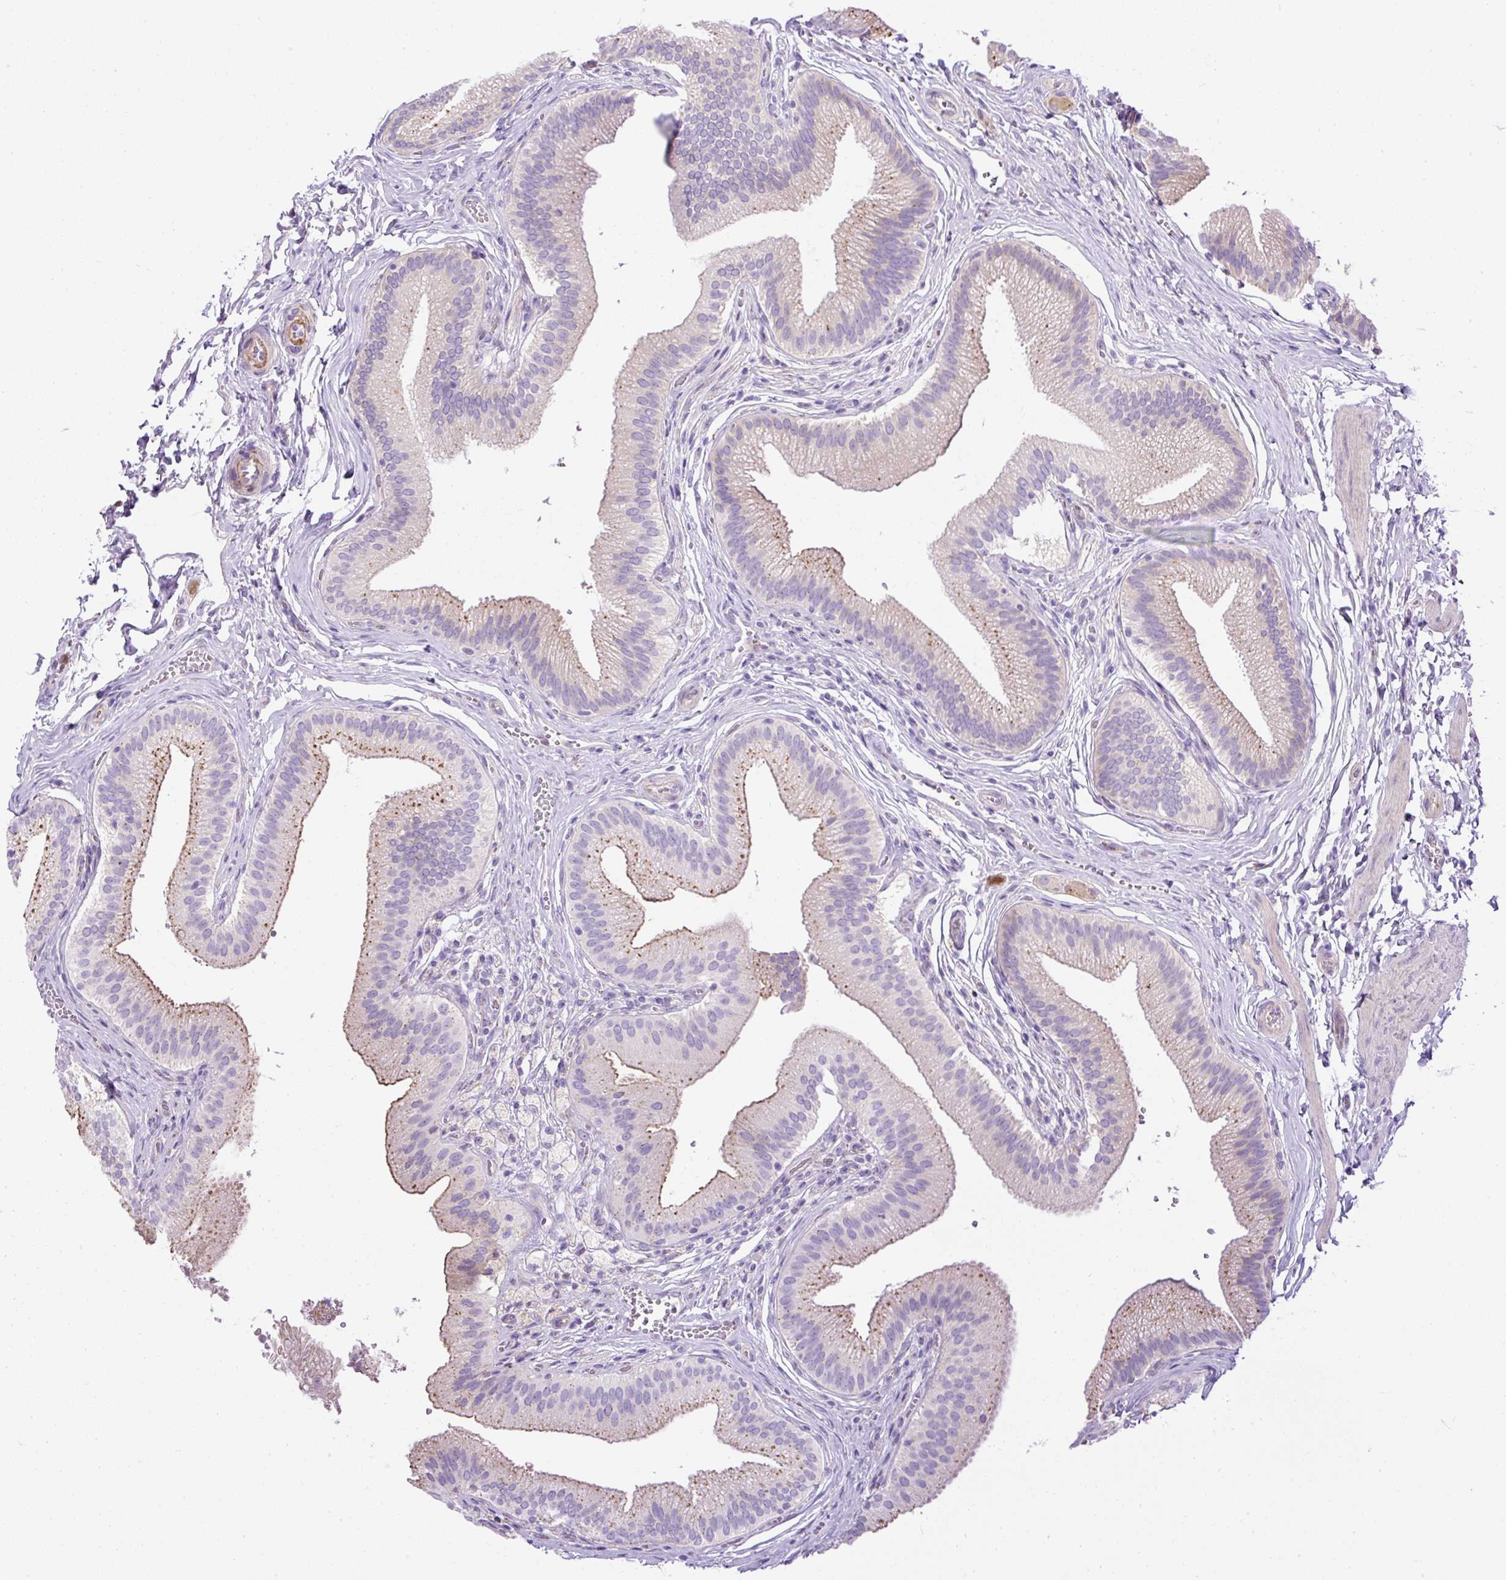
{"staining": {"intensity": "moderate", "quantity": "25%-75%", "location": "cytoplasmic/membranous"}, "tissue": "gallbladder", "cell_type": "Glandular cells", "image_type": "normal", "snomed": [{"axis": "morphology", "description": "Normal tissue, NOS"}, {"axis": "topography", "description": "Gallbladder"}], "caption": "Brown immunohistochemical staining in unremarkable gallbladder demonstrates moderate cytoplasmic/membranous staining in approximately 25%-75% of glandular cells.", "gene": "CFAP47", "patient": {"sex": "male", "age": 17}}